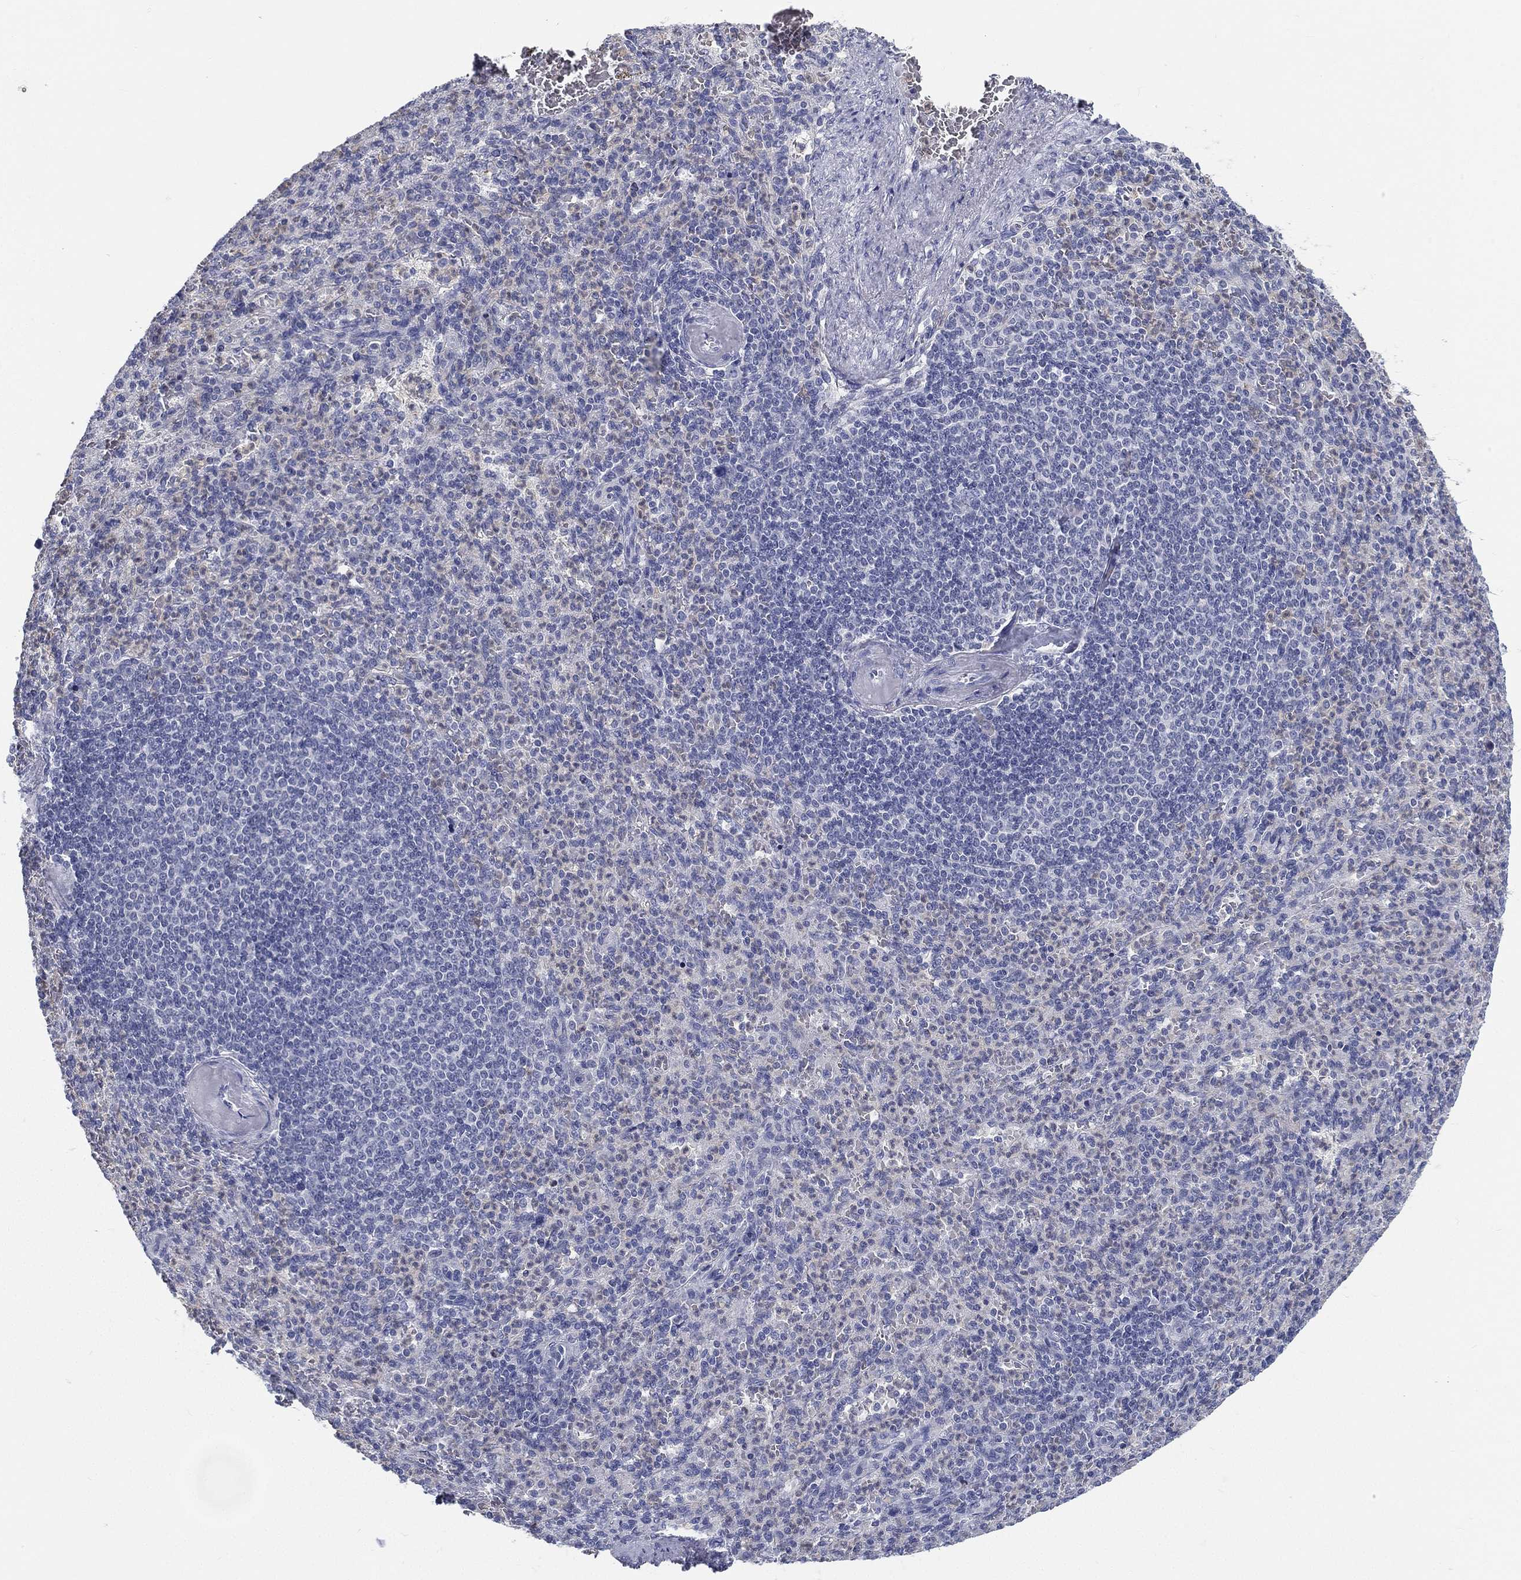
{"staining": {"intensity": "negative", "quantity": "none", "location": "none"}, "tissue": "spleen", "cell_type": "Cells in red pulp", "image_type": "normal", "snomed": [{"axis": "morphology", "description": "Normal tissue, NOS"}, {"axis": "topography", "description": "Spleen"}], "caption": "This is a histopathology image of IHC staining of unremarkable spleen, which shows no expression in cells in red pulp.", "gene": "DEFB121", "patient": {"sex": "female", "age": 74}}